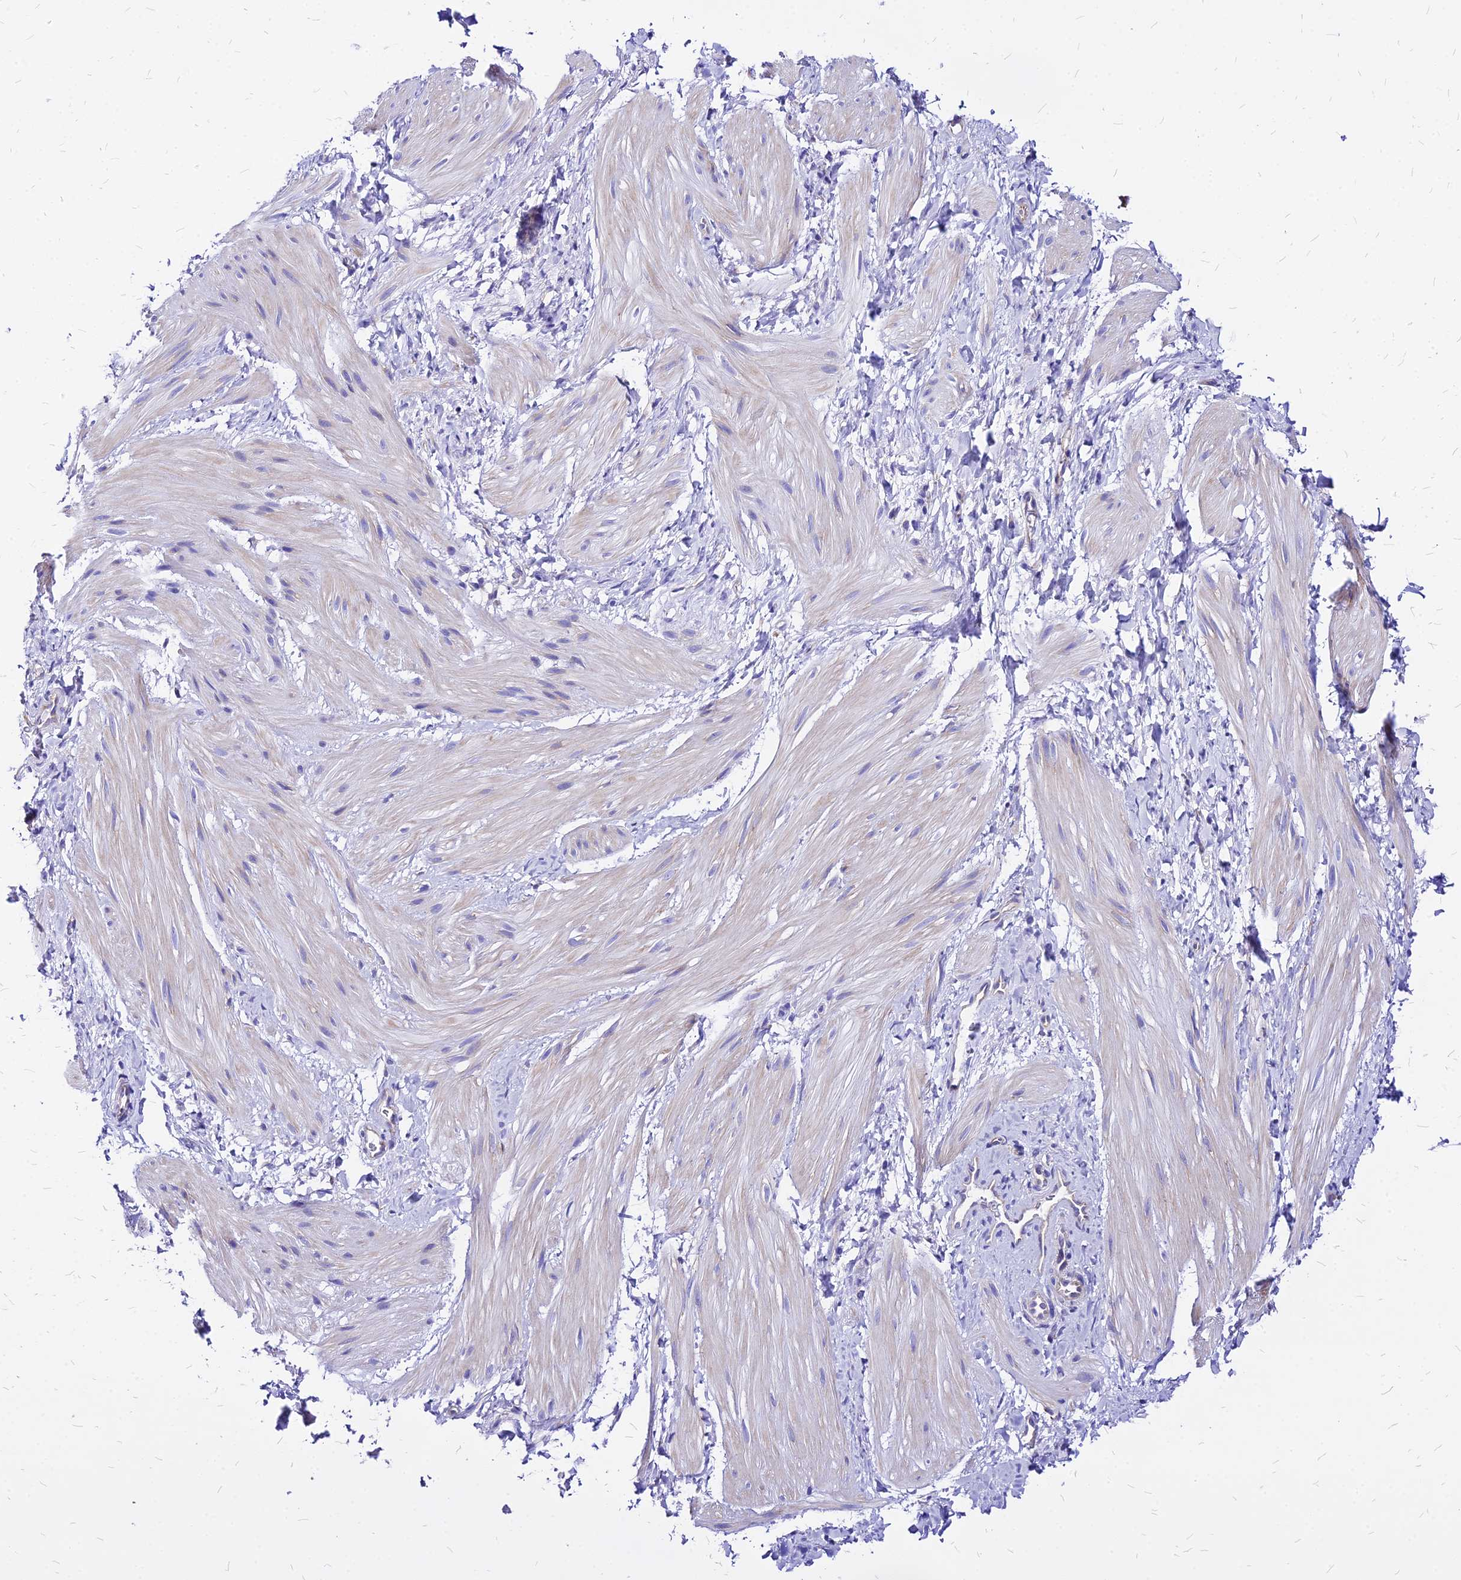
{"staining": {"intensity": "negative", "quantity": "none", "location": "none"}, "tissue": "smooth muscle", "cell_type": "Smooth muscle cells", "image_type": "normal", "snomed": [{"axis": "morphology", "description": "Normal tissue, NOS"}, {"axis": "topography", "description": "Smooth muscle"}], "caption": "A histopathology image of human smooth muscle is negative for staining in smooth muscle cells. Brightfield microscopy of IHC stained with DAB (brown) and hematoxylin (blue), captured at high magnification.", "gene": "RPL19", "patient": {"sex": "male", "age": 16}}